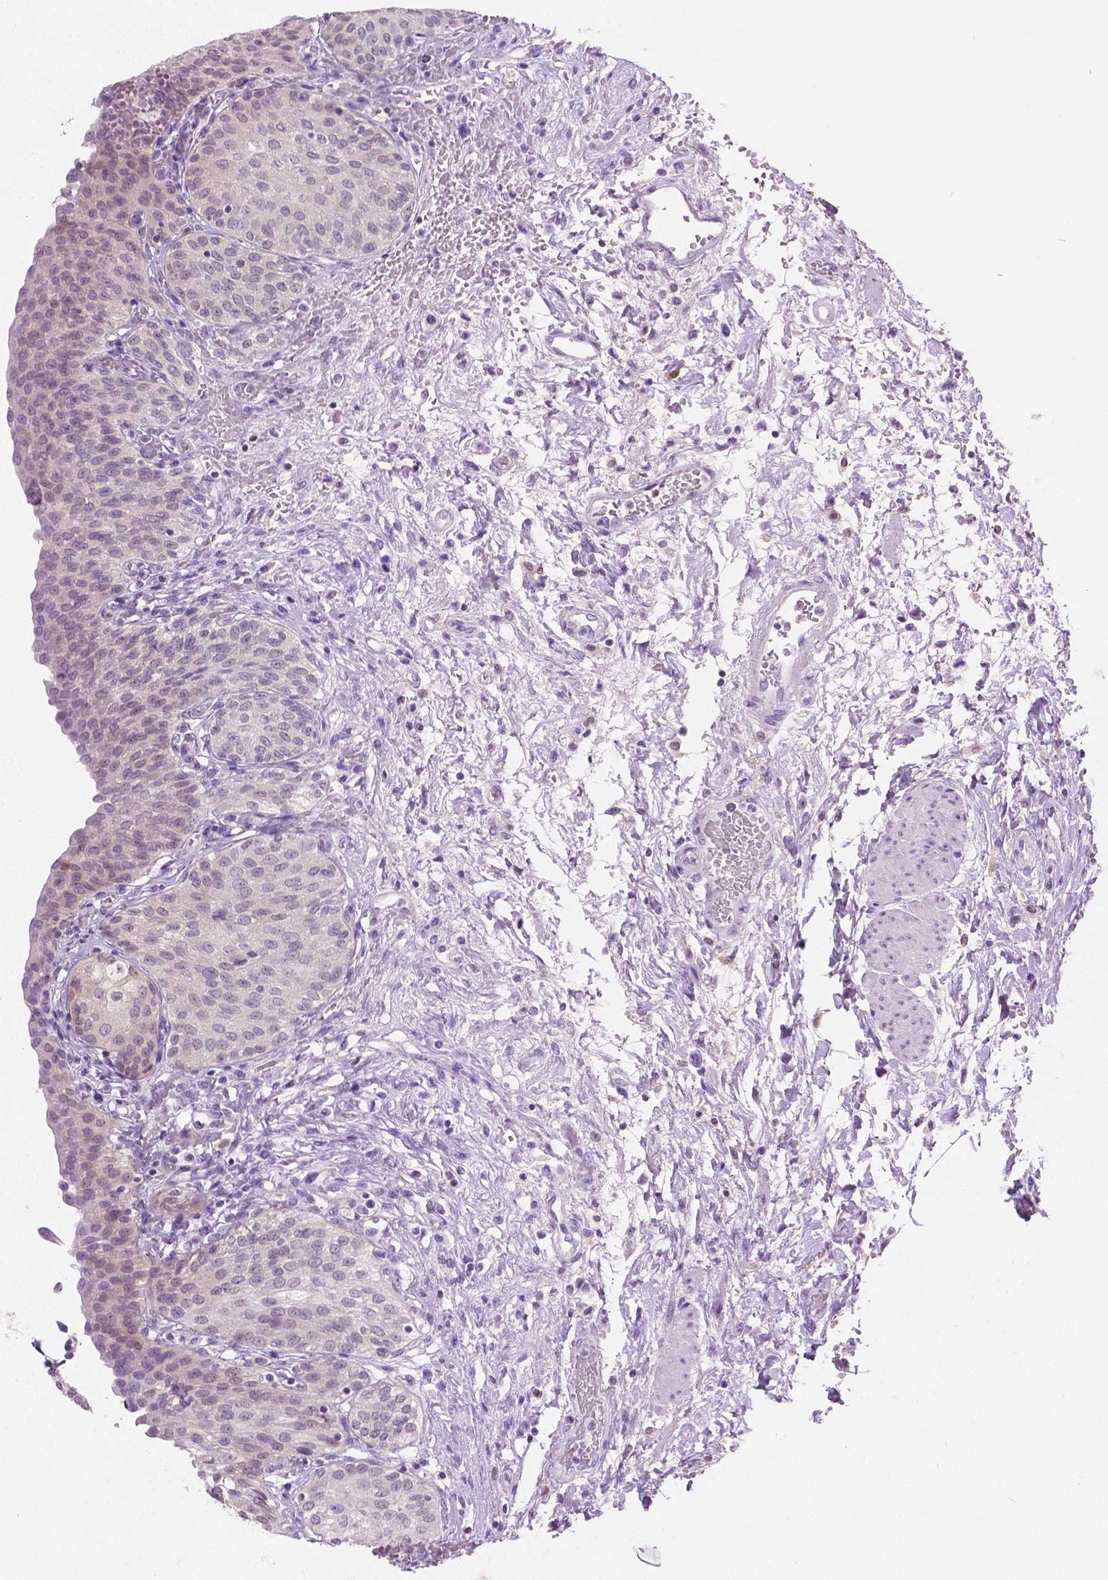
{"staining": {"intensity": "negative", "quantity": "none", "location": "none"}, "tissue": "urinary bladder", "cell_type": "Urothelial cells", "image_type": "normal", "snomed": [{"axis": "morphology", "description": "Normal tissue, NOS"}, {"axis": "topography", "description": "Urinary bladder"}], "caption": "This is an immunohistochemistry micrograph of normal urinary bladder. There is no positivity in urothelial cells.", "gene": "GALM", "patient": {"sex": "male", "age": 68}}